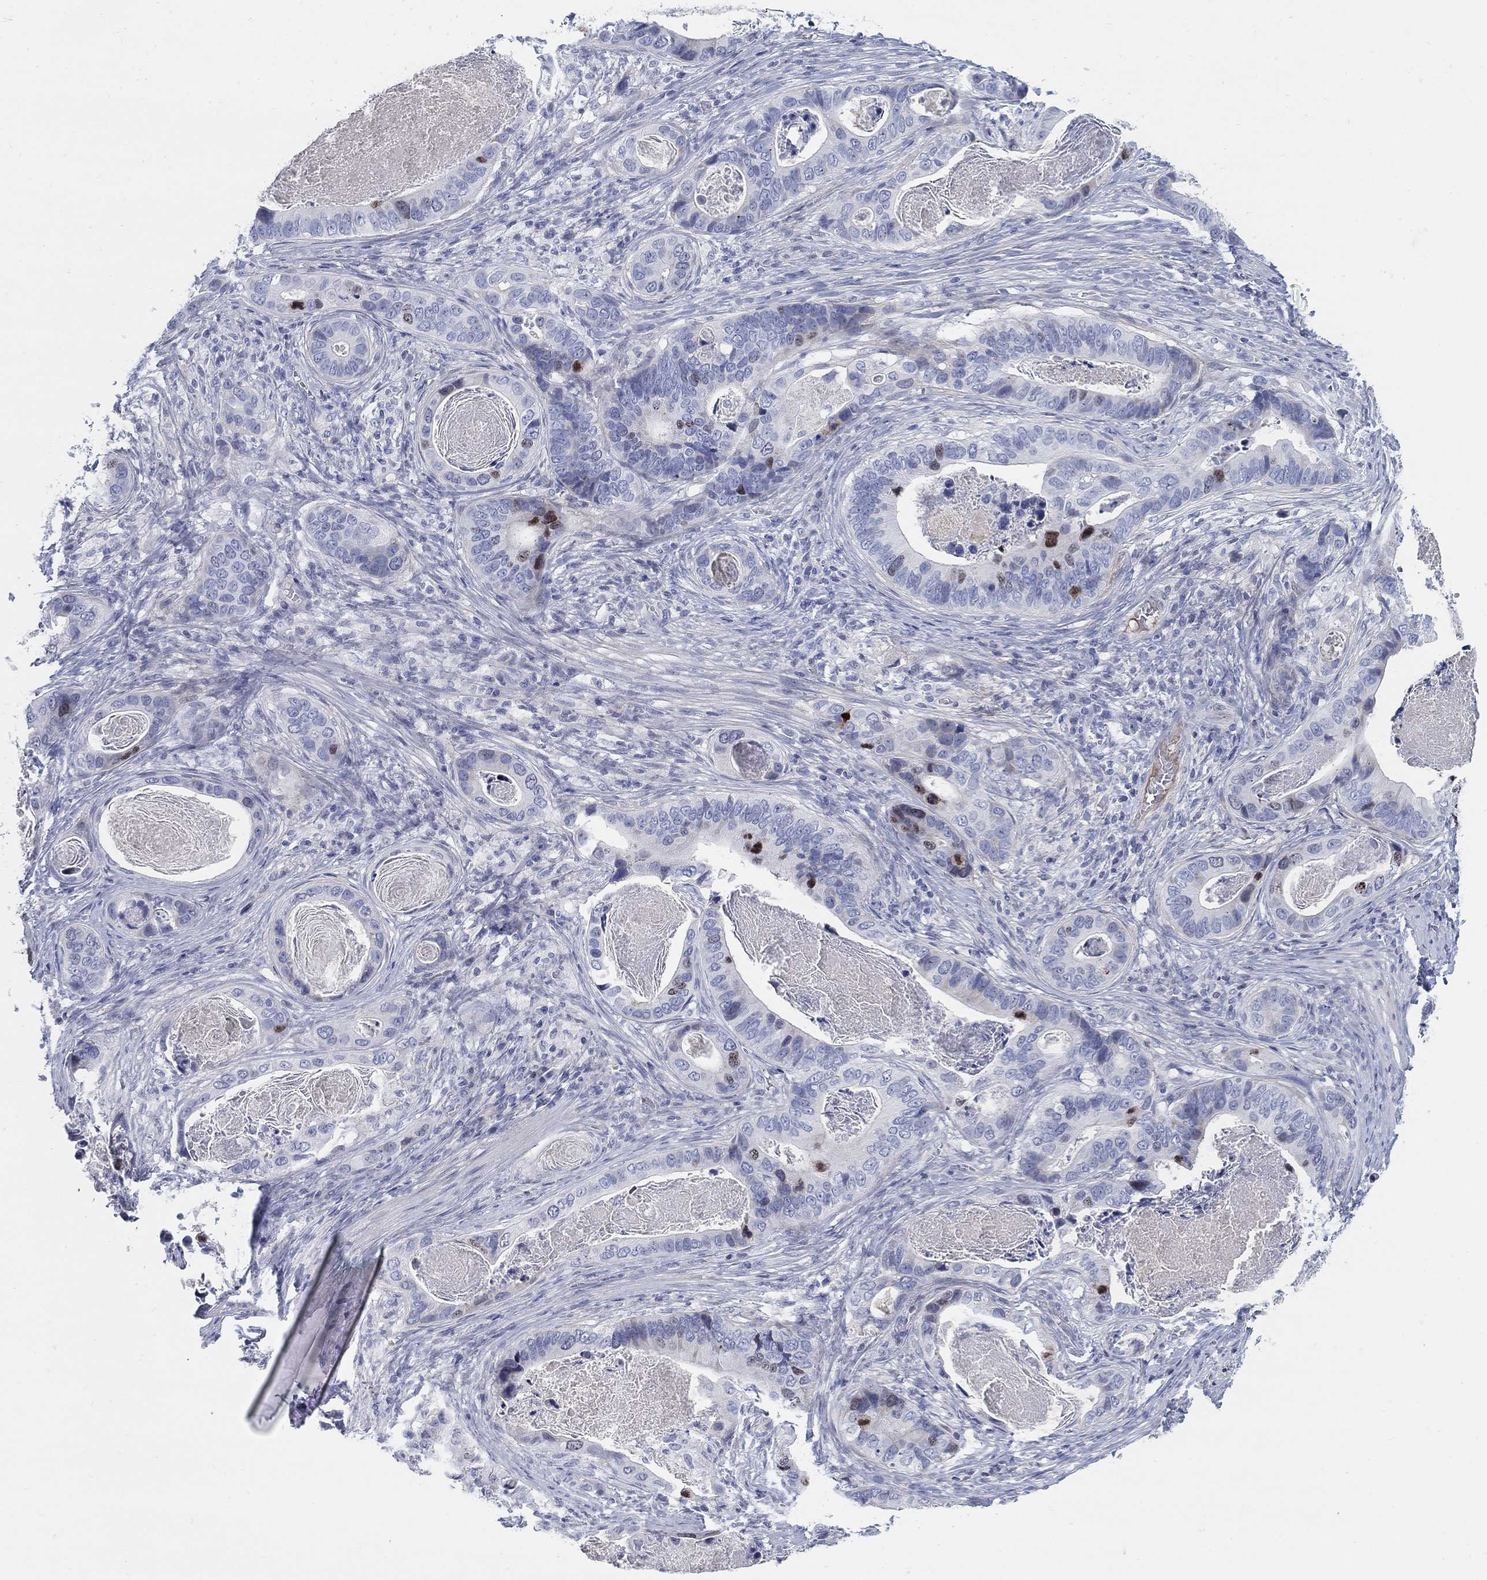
{"staining": {"intensity": "strong", "quantity": "<25%", "location": "cytoplasmic/membranous,nuclear"}, "tissue": "stomach cancer", "cell_type": "Tumor cells", "image_type": "cancer", "snomed": [{"axis": "morphology", "description": "Adenocarcinoma, NOS"}, {"axis": "topography", "description": "Stomach"}], "caption": "A histopathology image of human stomach cancer (adenocarcinoma) stained for a protein displays strong cytoplasmic/membranous and nuclear brown staining in tumor cells.", "gene": "HEATR4", "patient": {"sex": "male", "age": 84}}